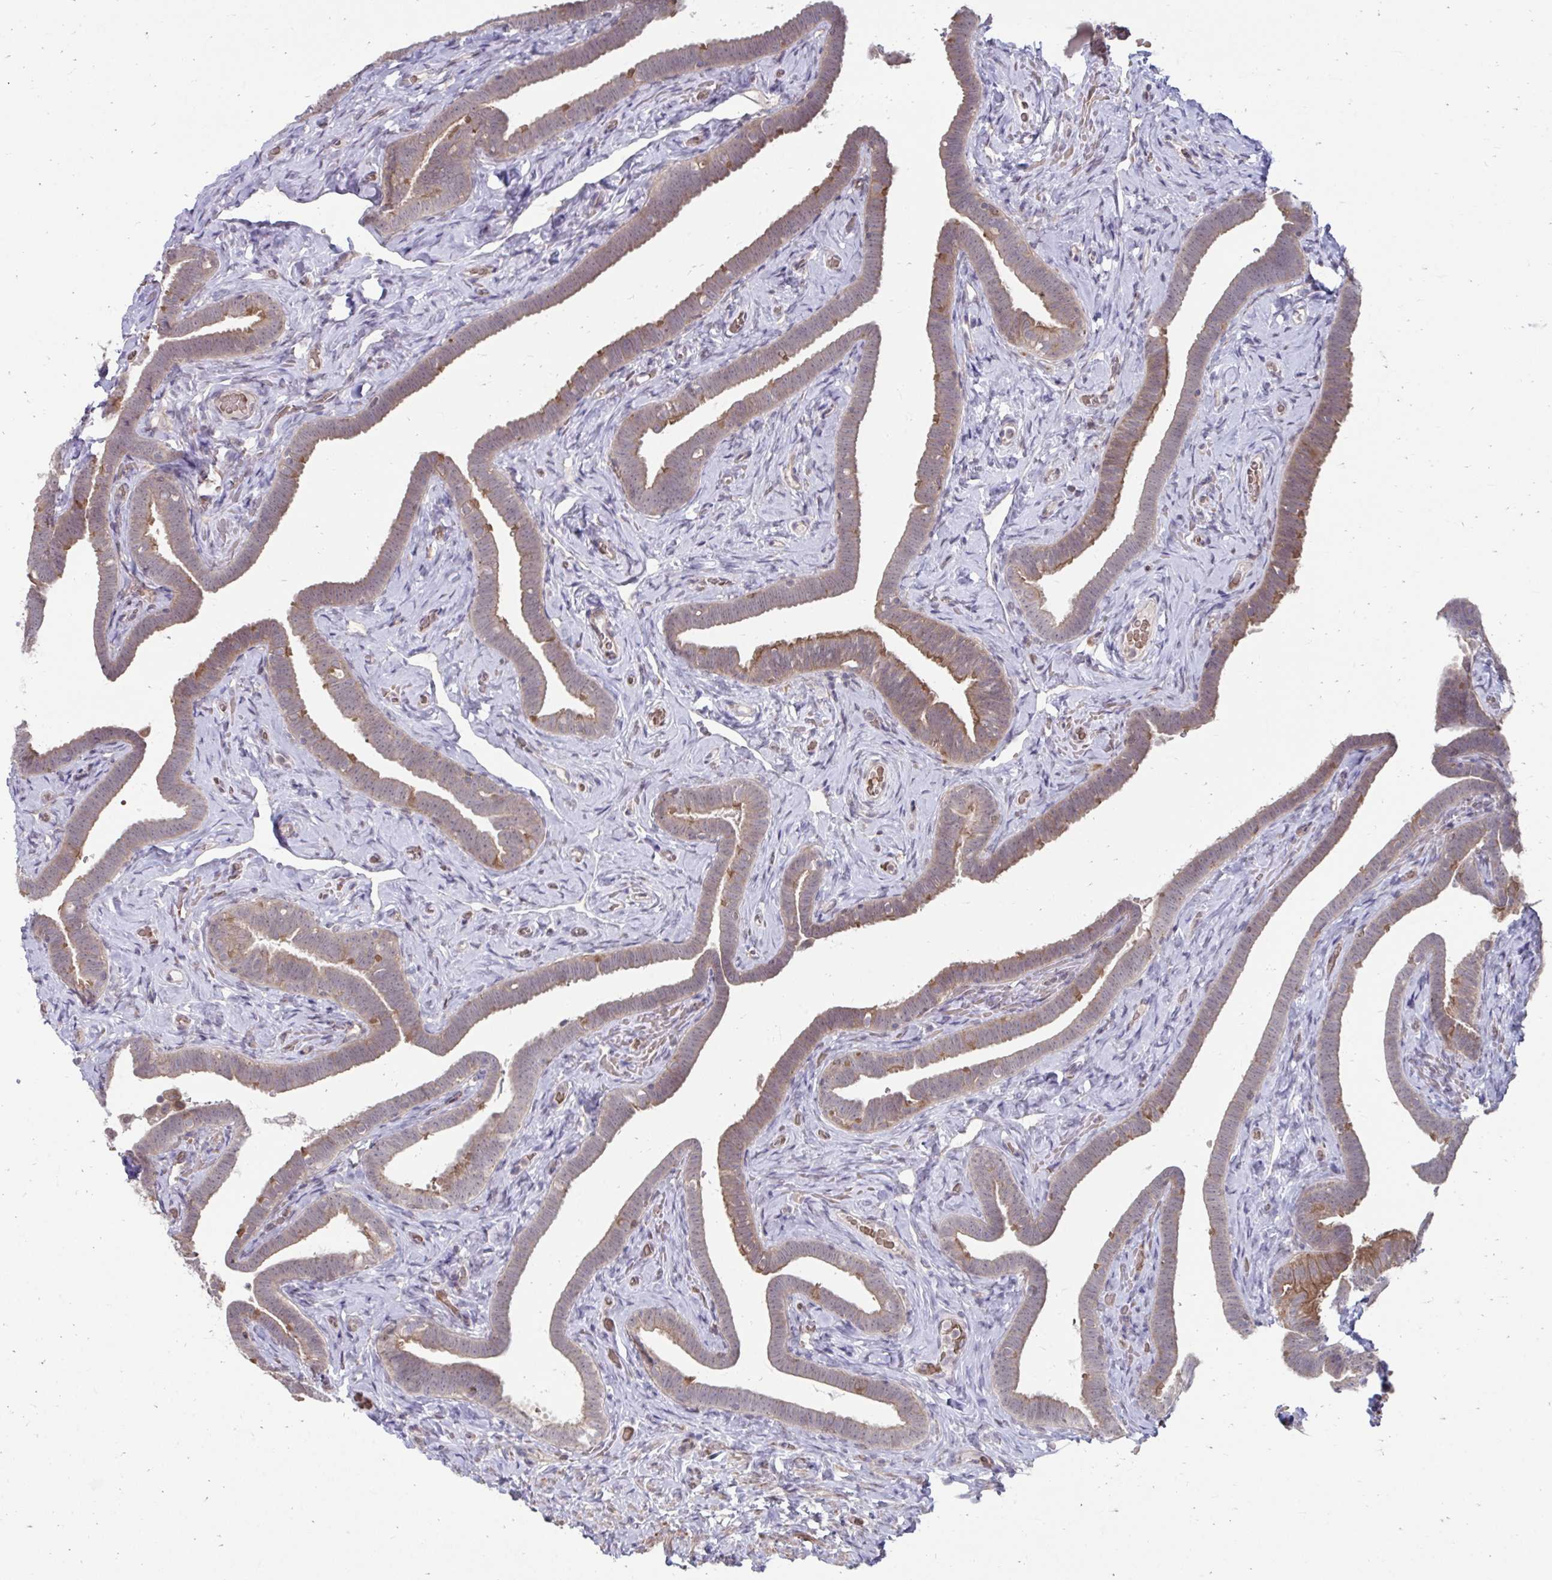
{"staining": {"intensity": "moderate", "quantity": "25%-75%", "location": "cytoplasmic/membranous"}, "tissue": "fallopian tube", "cell_type": "Glandular cells", "image_type": "normal", "snomed": [{"axis": "morphology", "description": "Normal tissue, NOS"}, {"axis": "topography", "description": "Fallopian tube"}], "caption": "Protein positivity by IHC demonstrates moderate cytoplasmic/membranous staining in approximately 25%-75% of glandular cells in unremarkable fallopian tube. Using DAB (3,3'-diaminobenzidine) (brown) and hematoxylin (blue) stains, captured at high magnification using brightfield microscopy.", "gene": "ITPR2", "patient": {"sex": "female", "age": 69}}